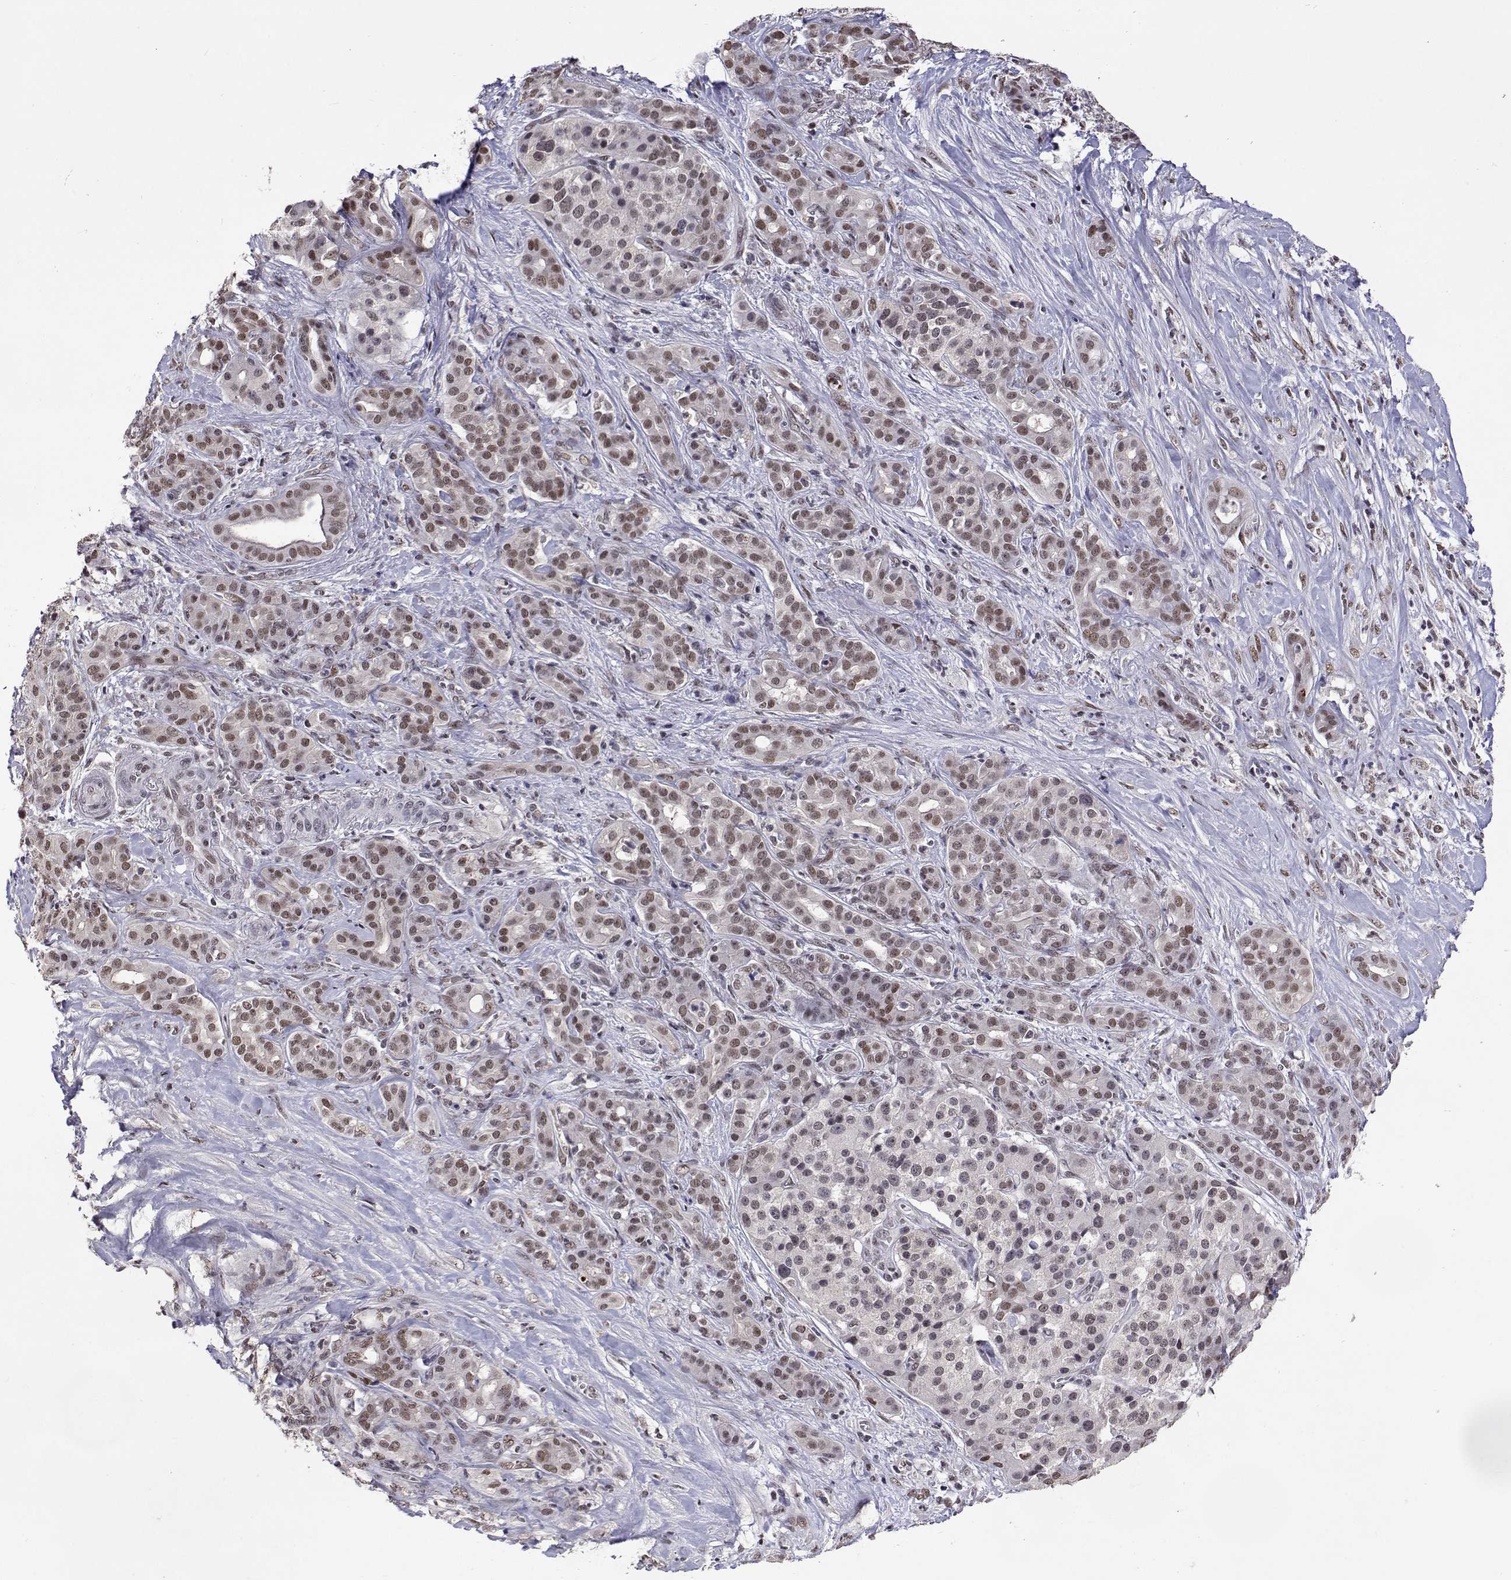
{"staining": {"intensity": "weak", "quantity": ">75%", "location": "nuclear"}, "tissue": "pancreatic cancer", "cell_type": "Tumor cells", "image_type": "cancer", "snomed": [{"axis": "morphology", "description": "Normal tissue, NOS"}, {"axis": "morphology", "description": "Inflammation, NOS"}, {"axis": "morphology", "description": "Adenocarcinoma, NOS"}, {"axis": "topography", "description": "Pancreas"}], "caption": "Immunohistochemical staining of adenocarcinoma (pancreatic) displays low levels of weak nuclear positivity in approximately >75% of tumor cells.", "gene": "HNRNPA0", "patient": {"sex": "male", "age": 57}}